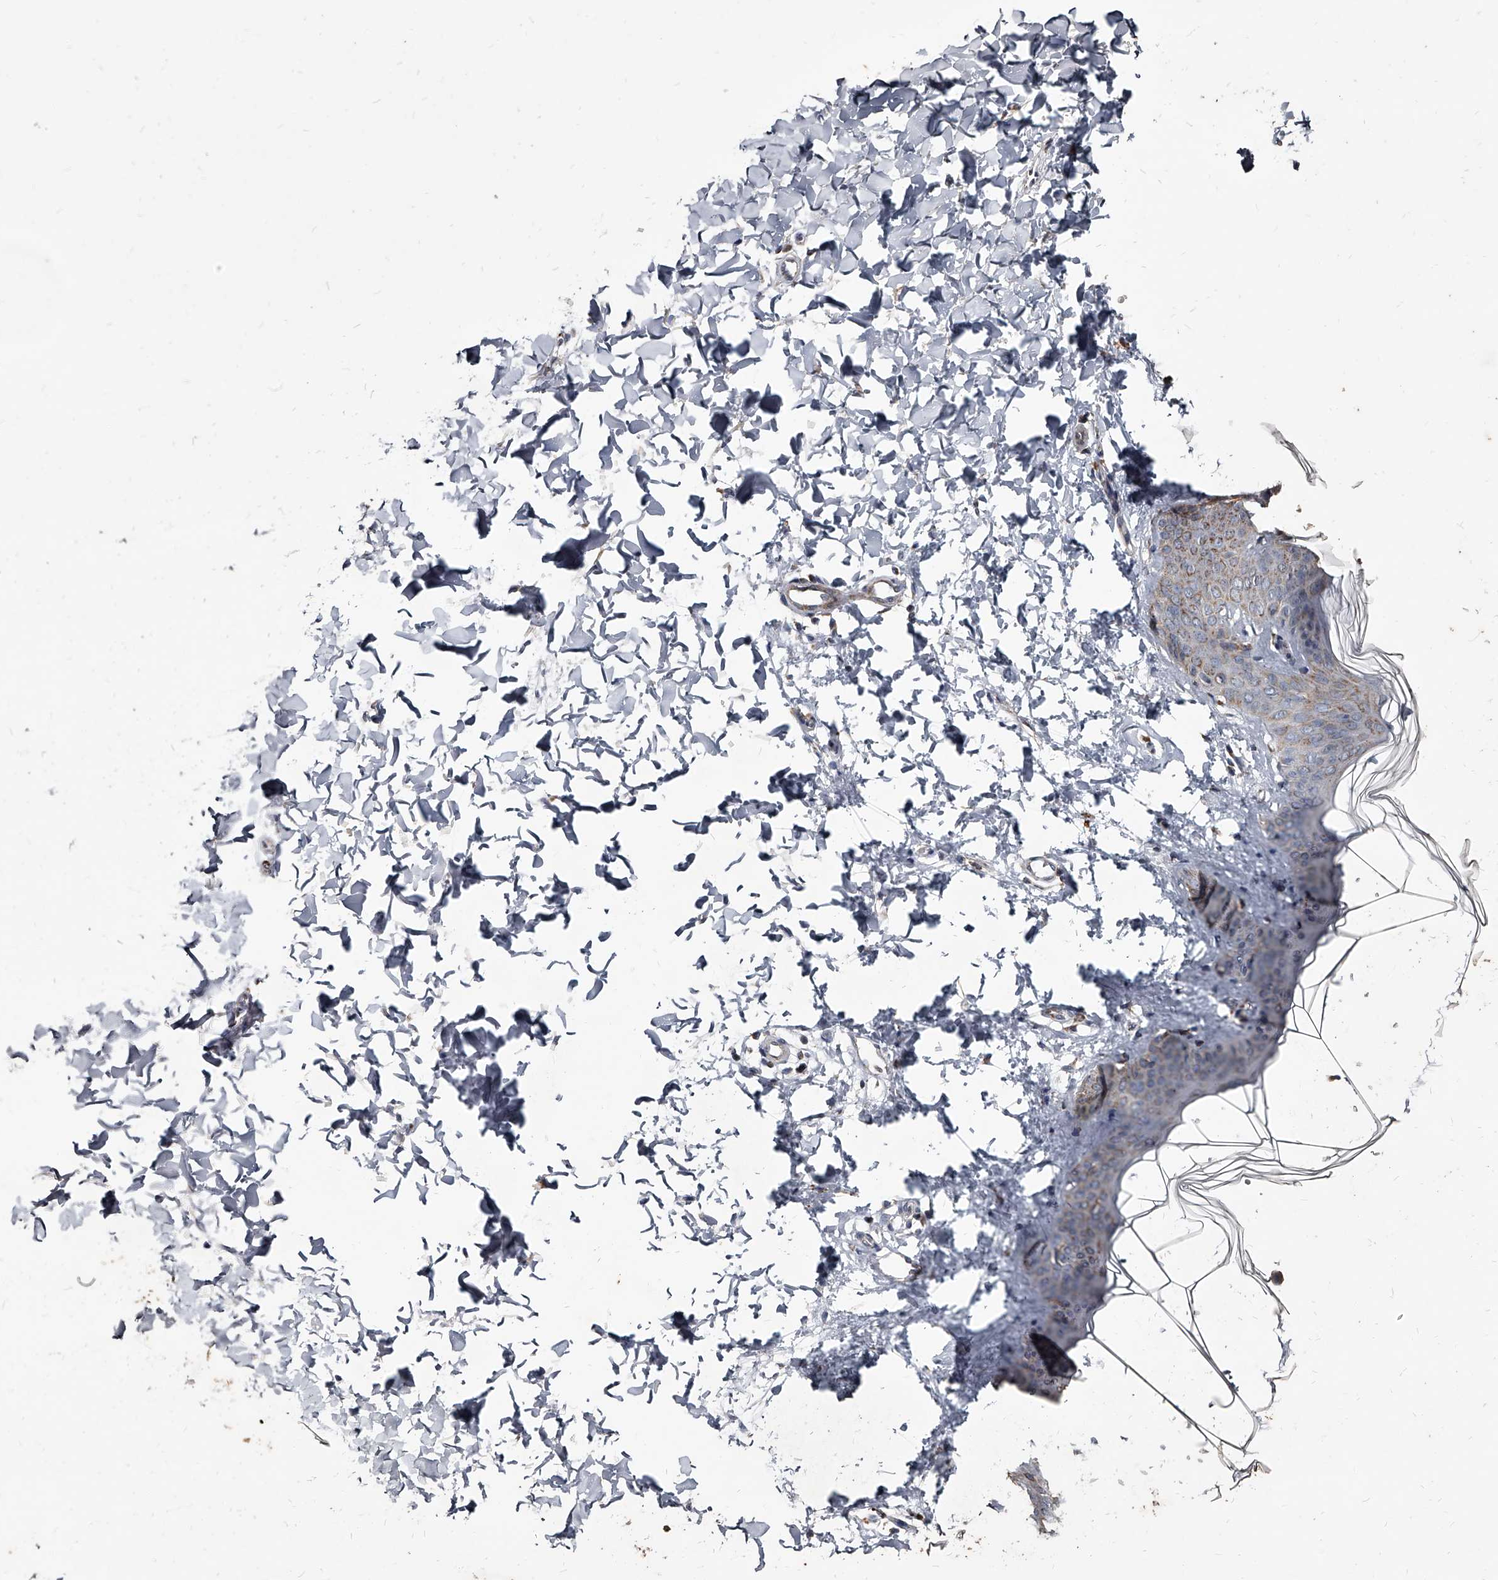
{"staining": {"intensity": "negative", "quantity": "none", "location": "none"}, "tissue": "skin", "cell_type": "Fibroblasts", "image_type": "normal", "snomed": [{"axis": "morphology", "description": "Normal tissue, NOS"}, {"axis": "topography", "description": "Skin"}], "caption": "IHC of normal skin shows no positivity in fibroblasts. (Immunohistochemistry, brightfield microscopy, high magnification).", "gene": "GPR183", "patient": {"sex": "female", "age": 17}}